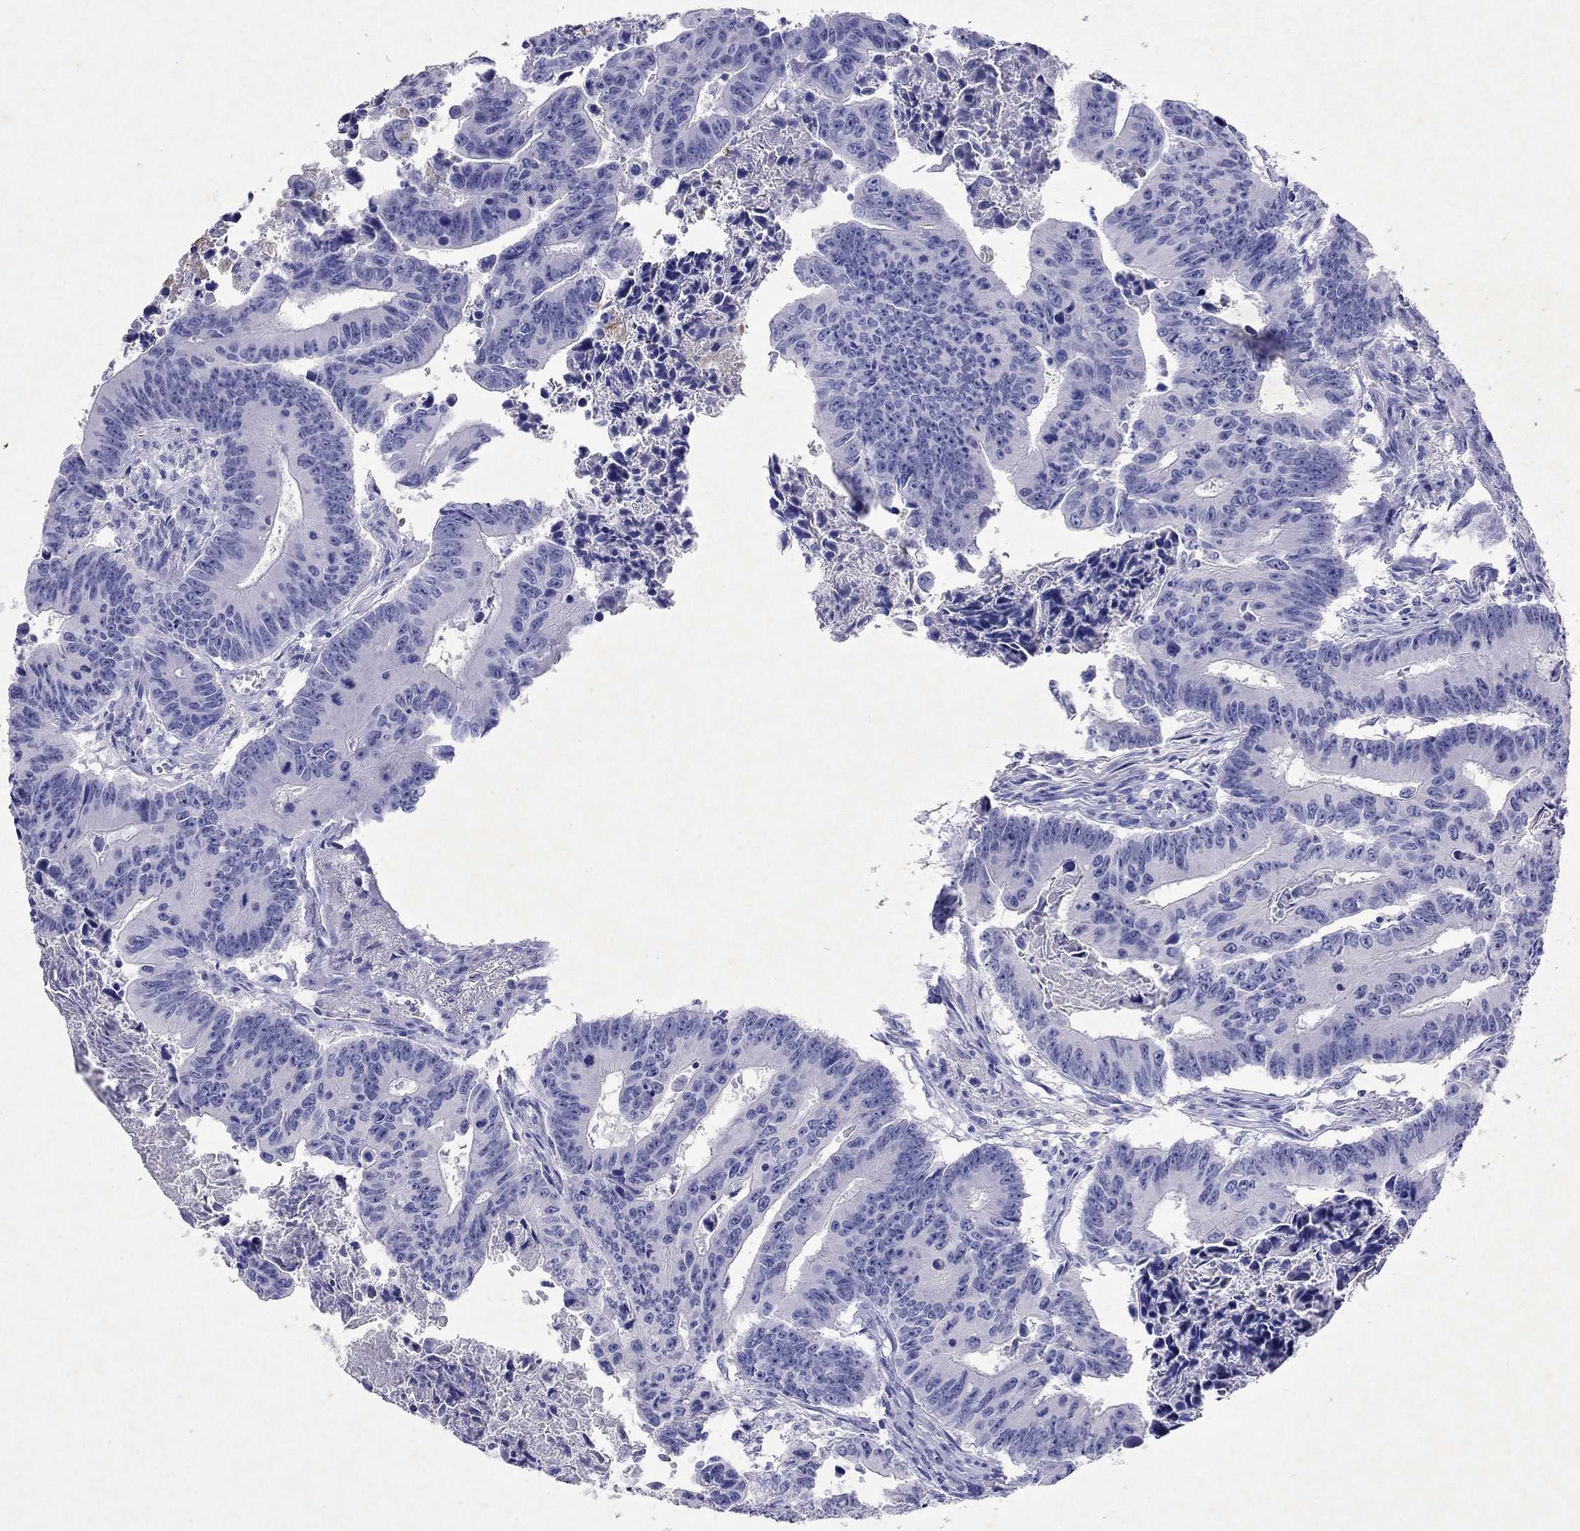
{"staining": {"intensity": "negative", "quantity": "none", "location": "none"}, "tissue": "colorectal cancer", "cell_type": "Tumor cells", "image_type": "cancer", "snomed": [{"axis": "morphology", "description": "Adenocarcinoma, NOS"}, {"axis": "topography", "description": "Colon"}], "caption": "Colorectal cancer was stained to show a protein in brown. There is no significant positivity in tumor cells.", "gene": "ARMC12", "patient": {"sex": "female", "age": 87}}